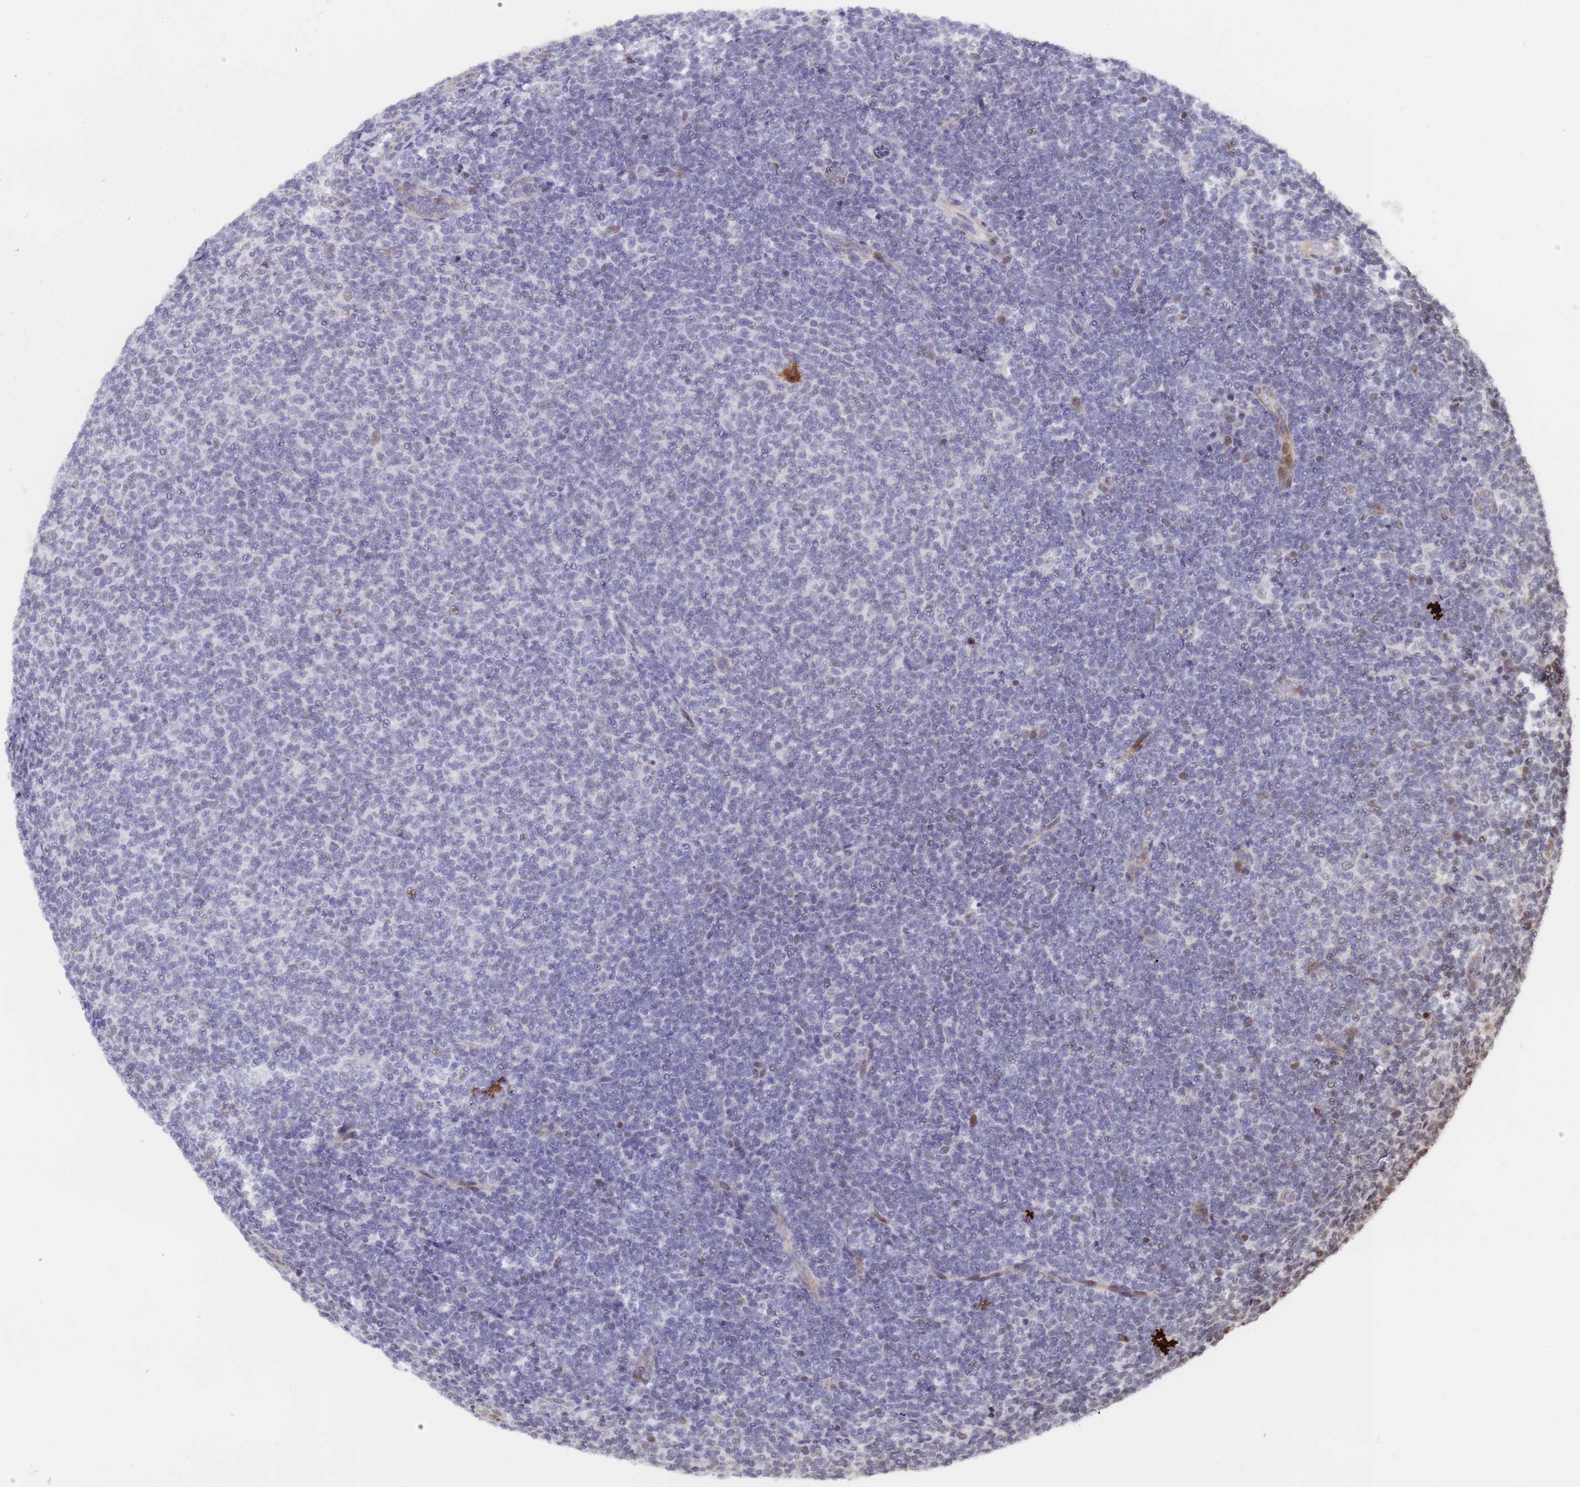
{"staining": {"intensity": "negative", "quantity": "none", "location": "none"}, "tissue": "lymphoma", "cell_type": "Tumor cells", "image_type": "cancer", "snomed": [{"axis": "morphology", "description": "Malignant lymphoma, non-Hodgkin's type, Low grade"}, {"axis": "topography", "description": "Lymph node"}], "caption": "The image shows no staining of tumor cells in low-grade malignant lymphoma, non-Hodgkin's type.", "gene": "CKMT1A", "patient": {"sex": "male", "age": 66}}